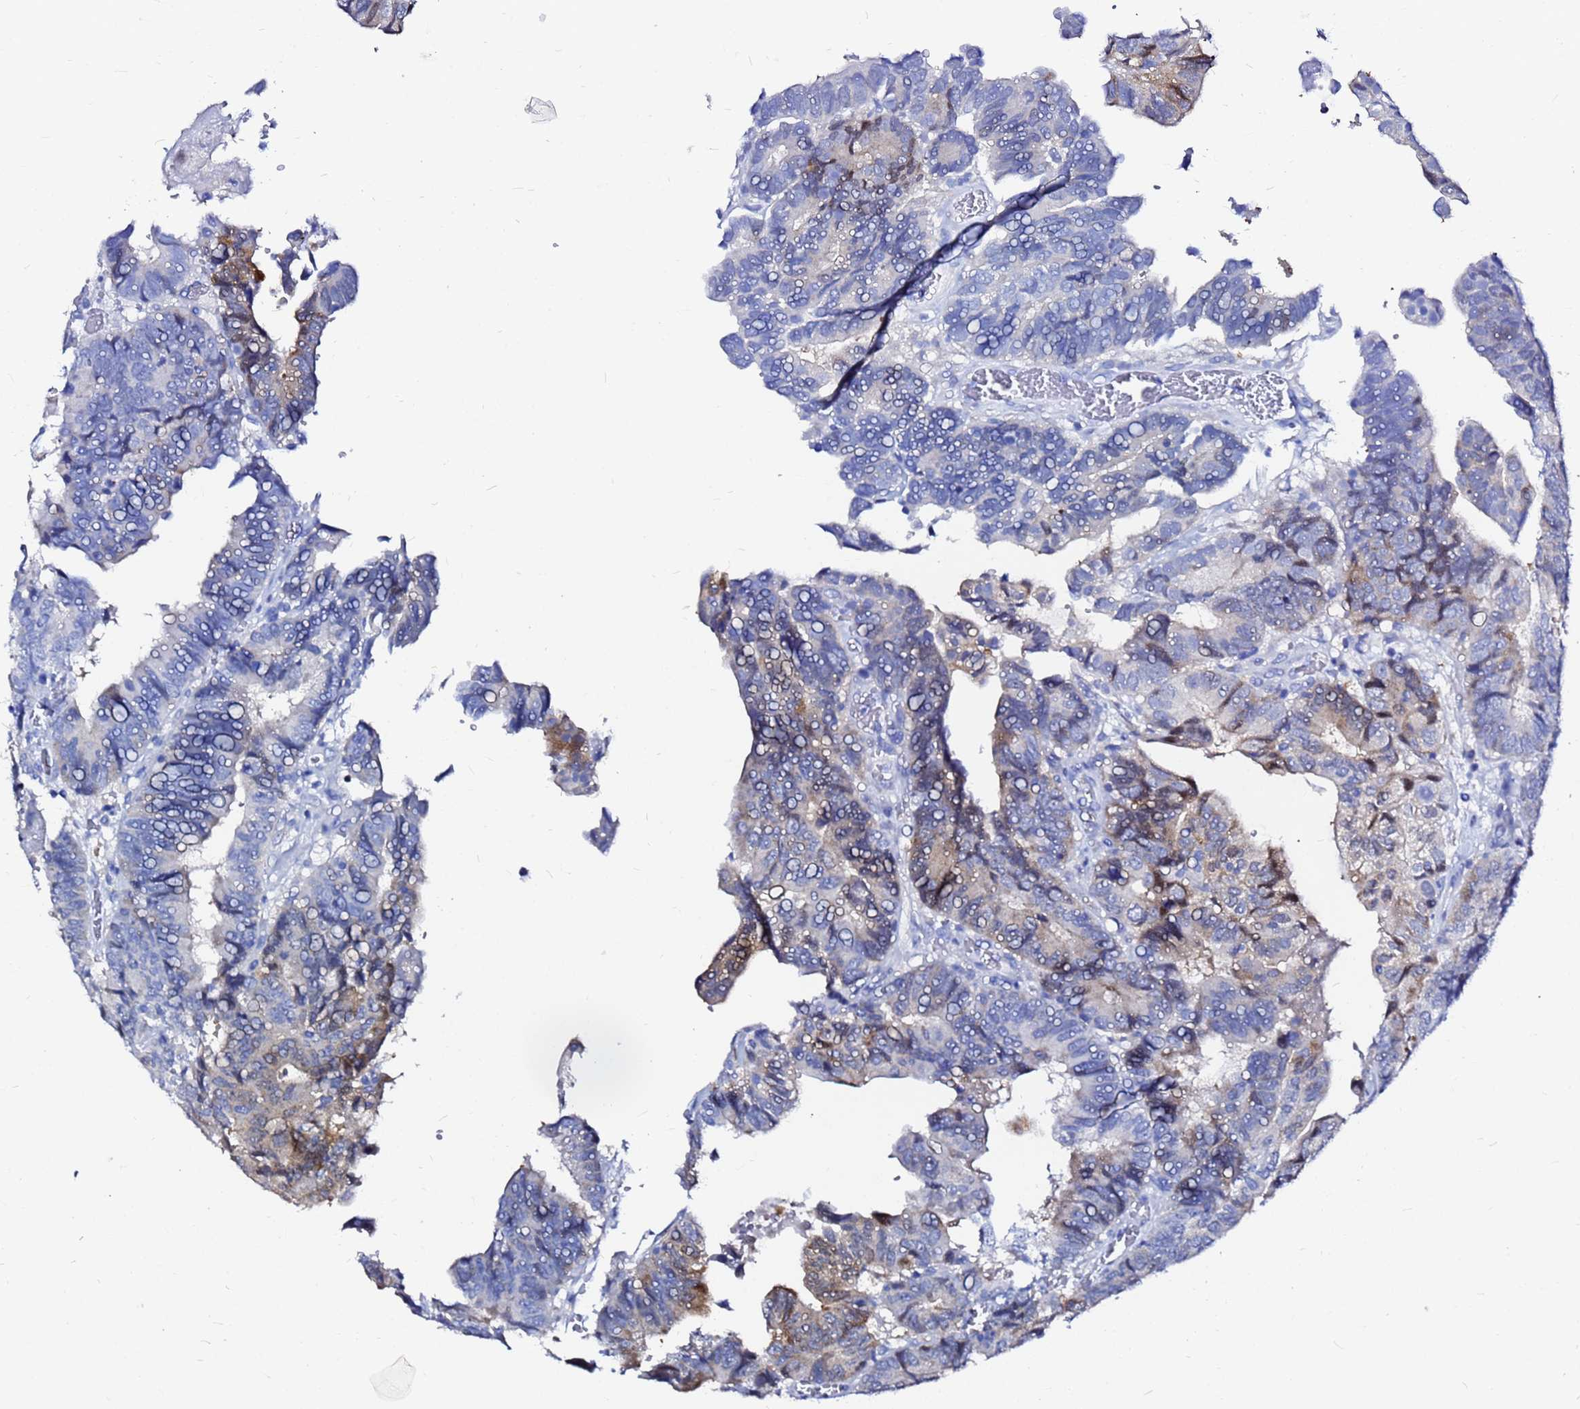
{"staining": {"intensity": "weak", "quantity": "<25%", "location": "cytoplasmic/membranous"}, "tissue": "colorectal cancer", "cell_type": "Tumor cells", "image_type": "cancer", "snomed": [{"axis": "morphology", "description": "Adenocarcinoma, NOS"}, {"axis": "topography", "description": "Colon"}], "caption": "IHC image of neoplastic tissue: human colorectal cancer stained with DAB shows no significant protein staining in tumor cells. (DAB (3,3'-diaminobenzidine) immunohistochemistry visualized using brightfield microscopy, high magnification).", "gene": "PPP1R14C", "patient": {"sex": "male", "age": 85}}